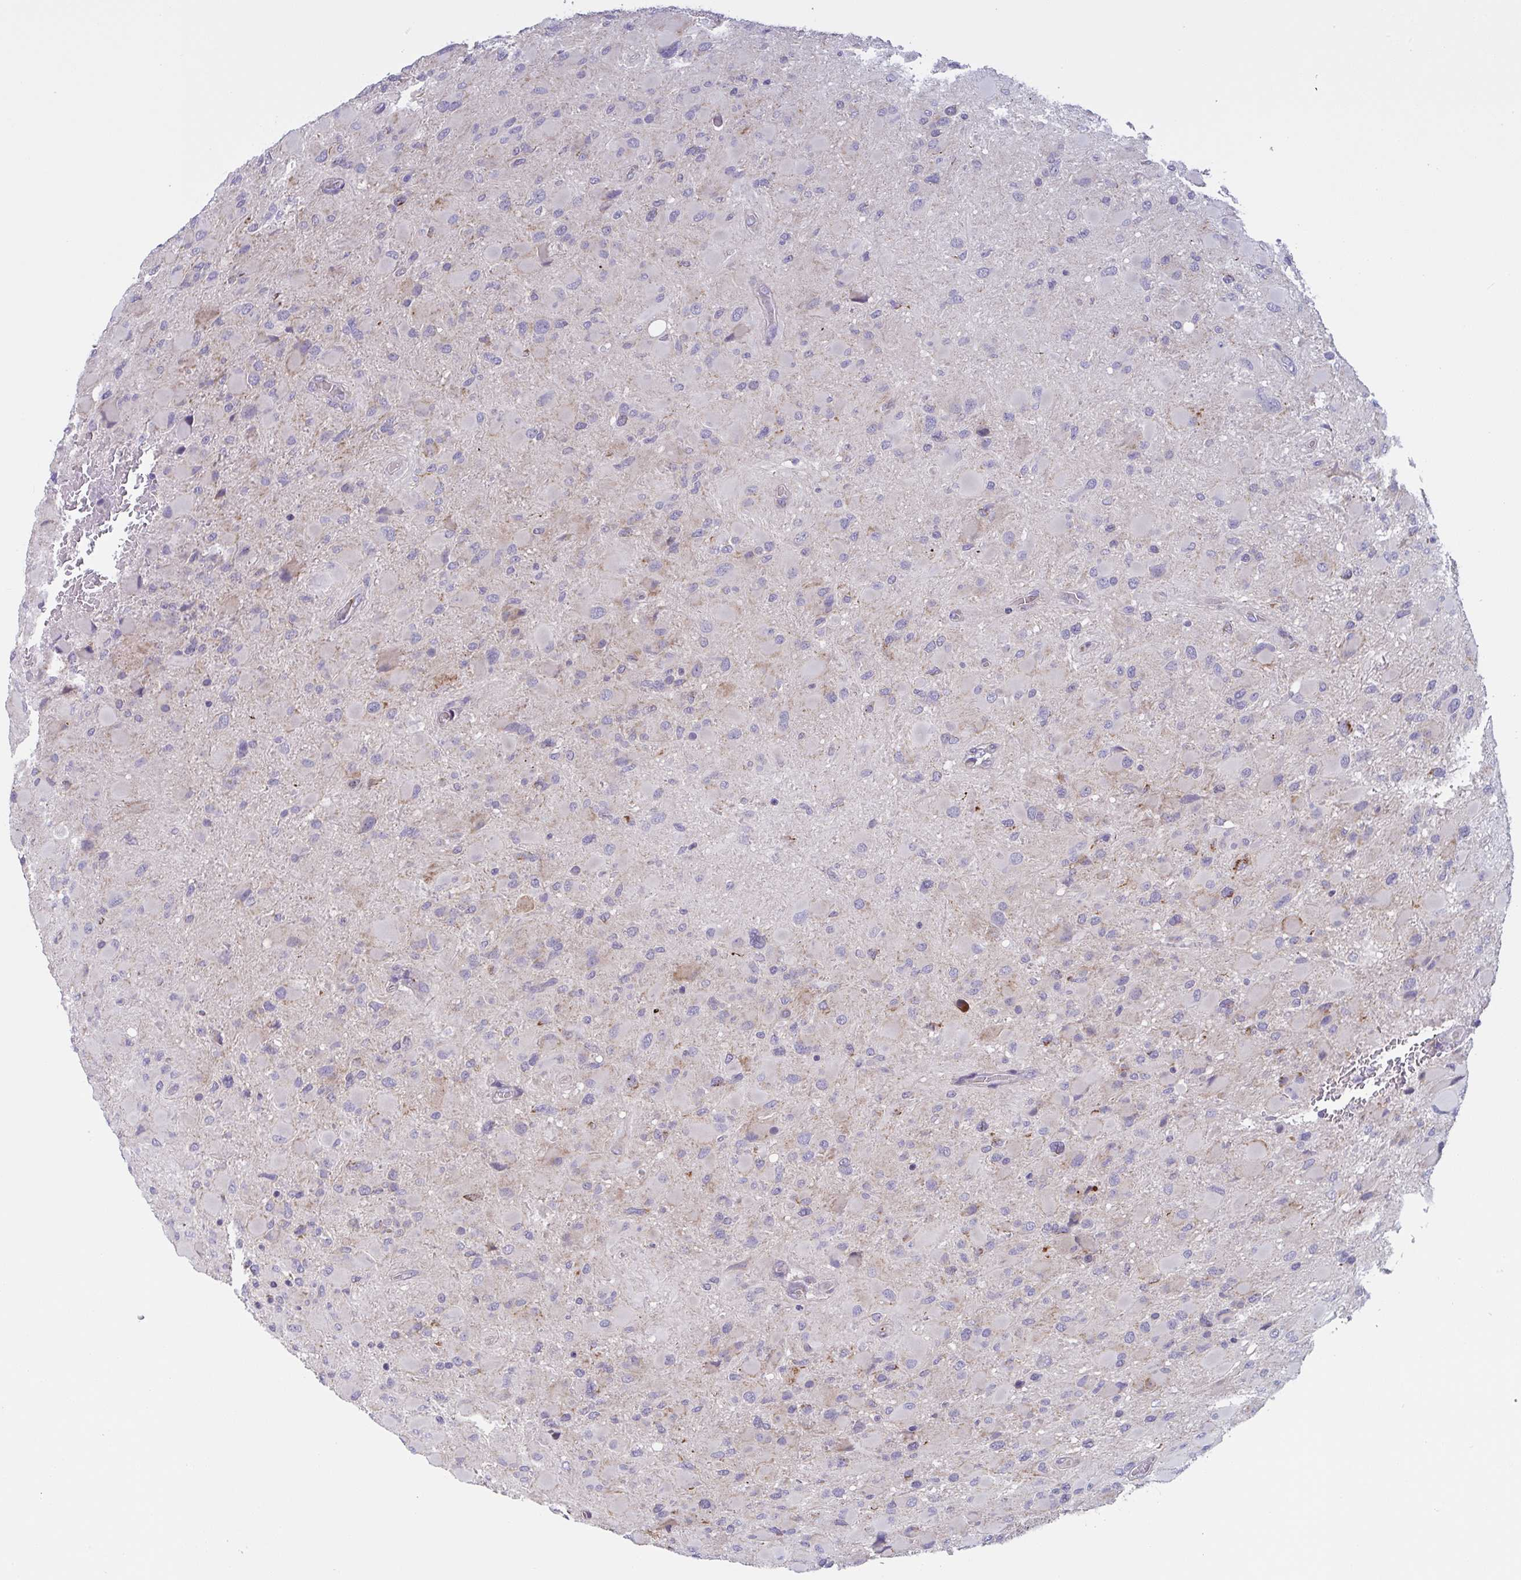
{"staining": {"intensity": "negative", "quantity": "none", "location": "none"}, "tissue": "glioma", "cell_type": "Tumor cells", "image_type": "cancer", "snomed": [{"axis": "morphology", "description": "Glioma, malignant, High grade"}, {"axis": "topography", "description": "Cerebral cortex"}], "caption": "IHC histopathology image of human glioma stained for a protein (brown), which demonstrates no positivity in tumor cells. (DAB immunohistochemistry (IHC) with hematoxylin counter stain).", "gene": "MRPS2", "patient": {"sex": "female", "age": 36}}